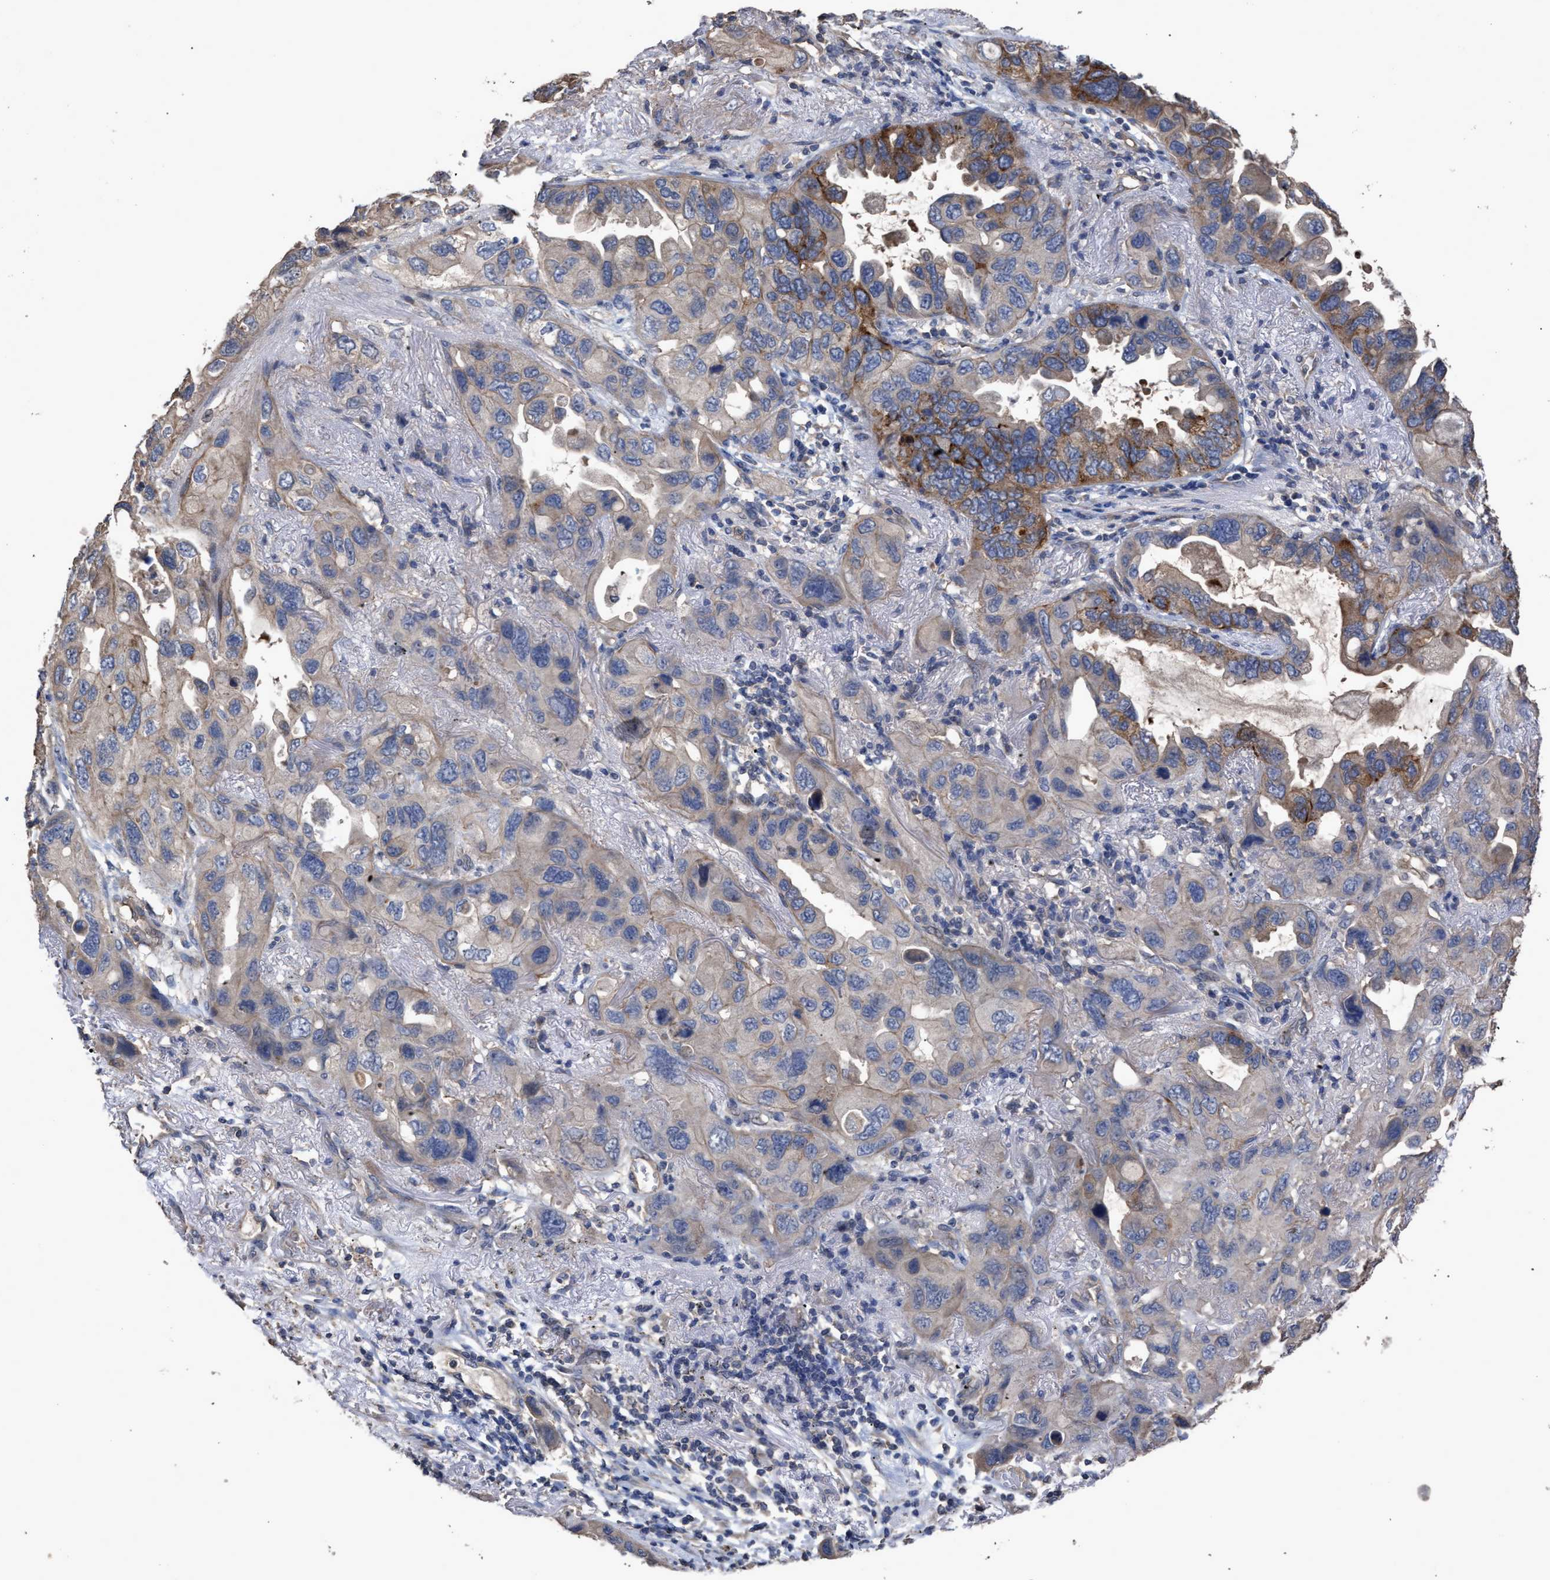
{"staining": {"intensity": "moderate", "quantity": "<25%", "location": "cytoplasmic/membranous"}, "tissue": "lung cancer", "cell_type": "Tumor cells", "image_type": "cancer", "snomed": [{"axis": "morphology", "description": "Squamous cell carcinoma, NOS"}, {"axis": "topography", "description": "Lung"}], "caption": "Human lung cancer stained for a protein (brown) demonstrates moderate cytoplasmic/membranous positive staining in about <25% of tumor cells.", "gene": "BTN2A1", "patient": {"sex": "female", "age": 73}}